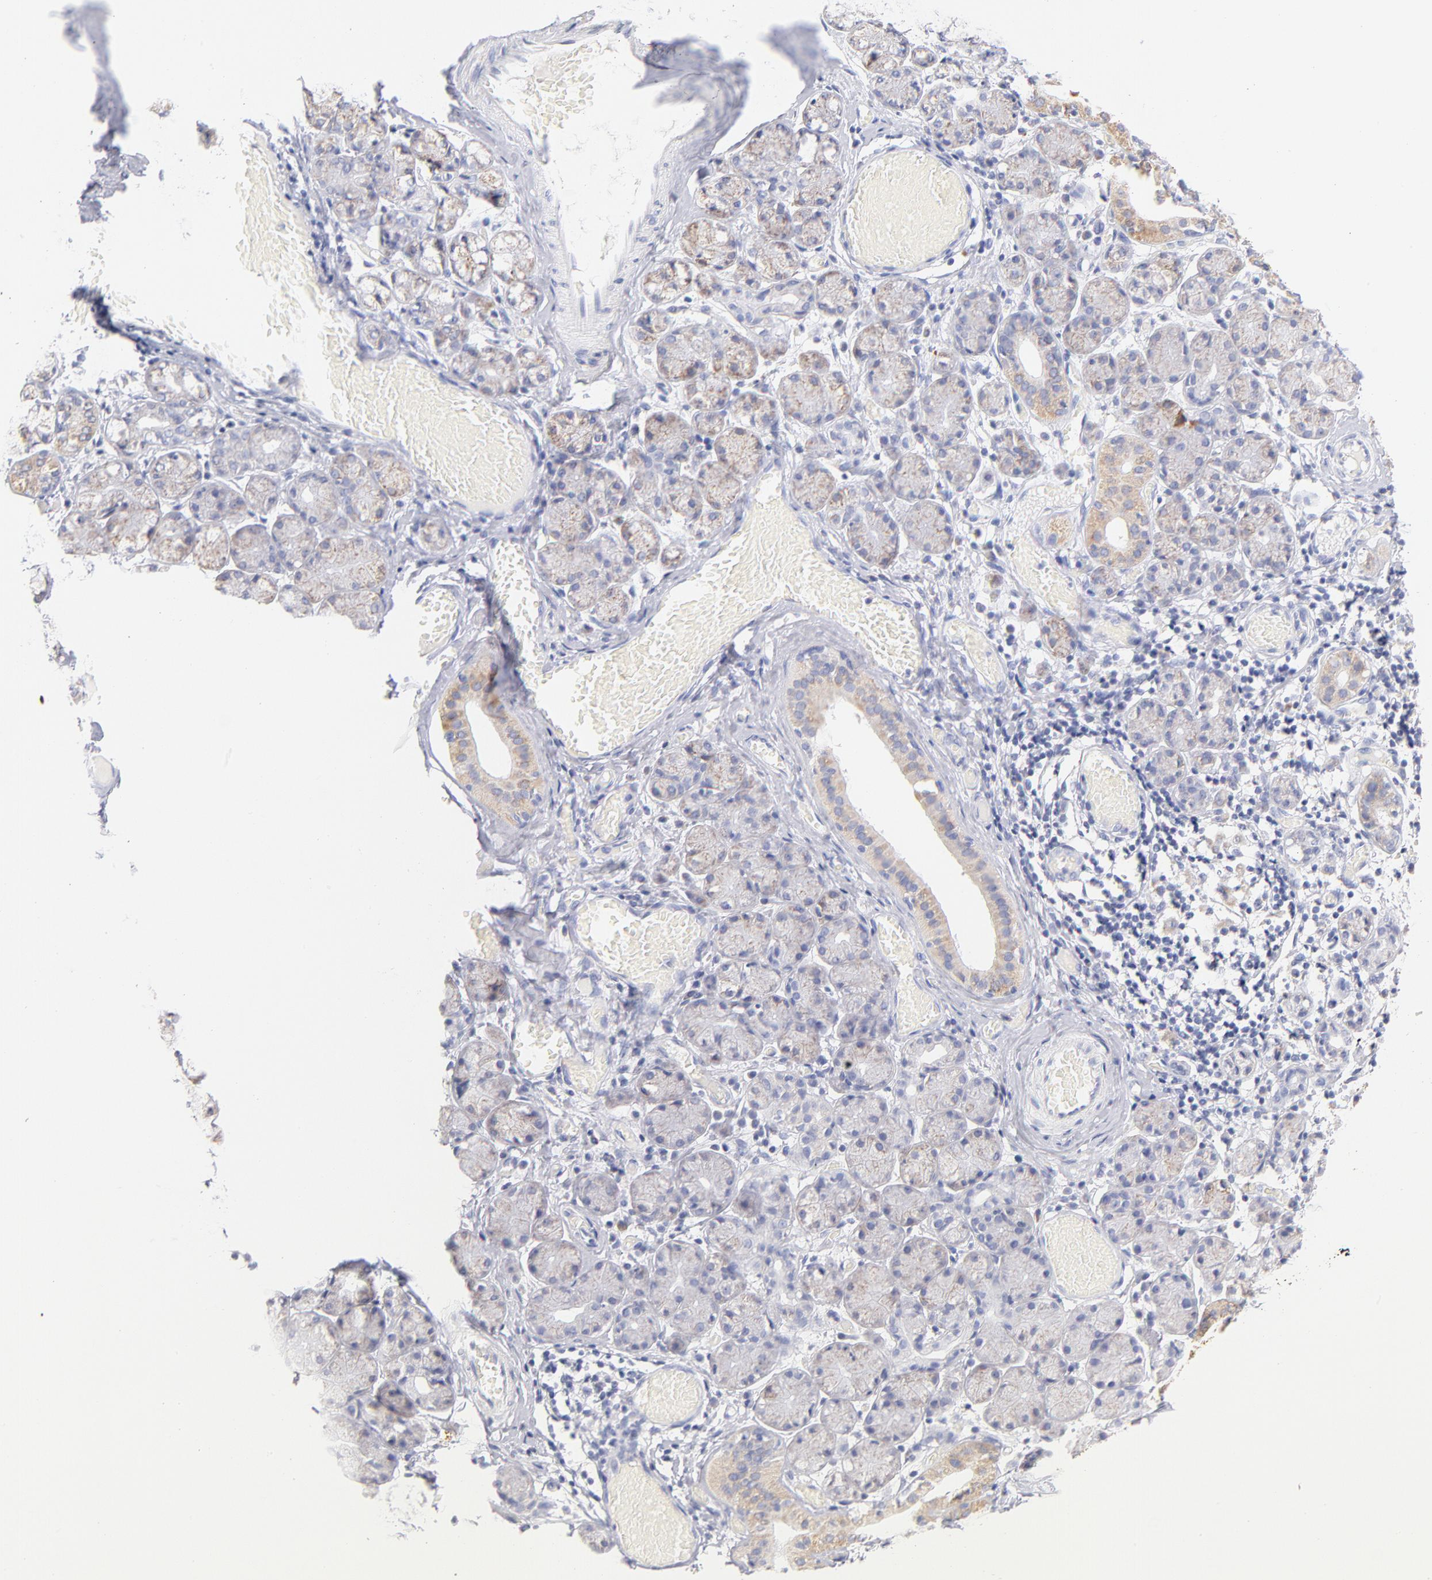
{"staining": {"intensity": "weak", "quantity": "25%-75%", "location": "cytoplasmic/membranous"}, "tissue": "salivary gland", "cell_type": "Glandular cells", "image_type": "normal", "snomed": [{"axis": "morphology", "description": "Normal tissue, NOS"}, {"axis": "topography", "description": "Salivary gland"}], "caption": "Weak cytoplasmic/membranous positivity for a protein is appreciated in approximately 25%-75% of glandular cells of benign salivary gland using immunohistochemistry.", "gene": "AIFM1", "patient": {"sex": "female", "age": 24}}